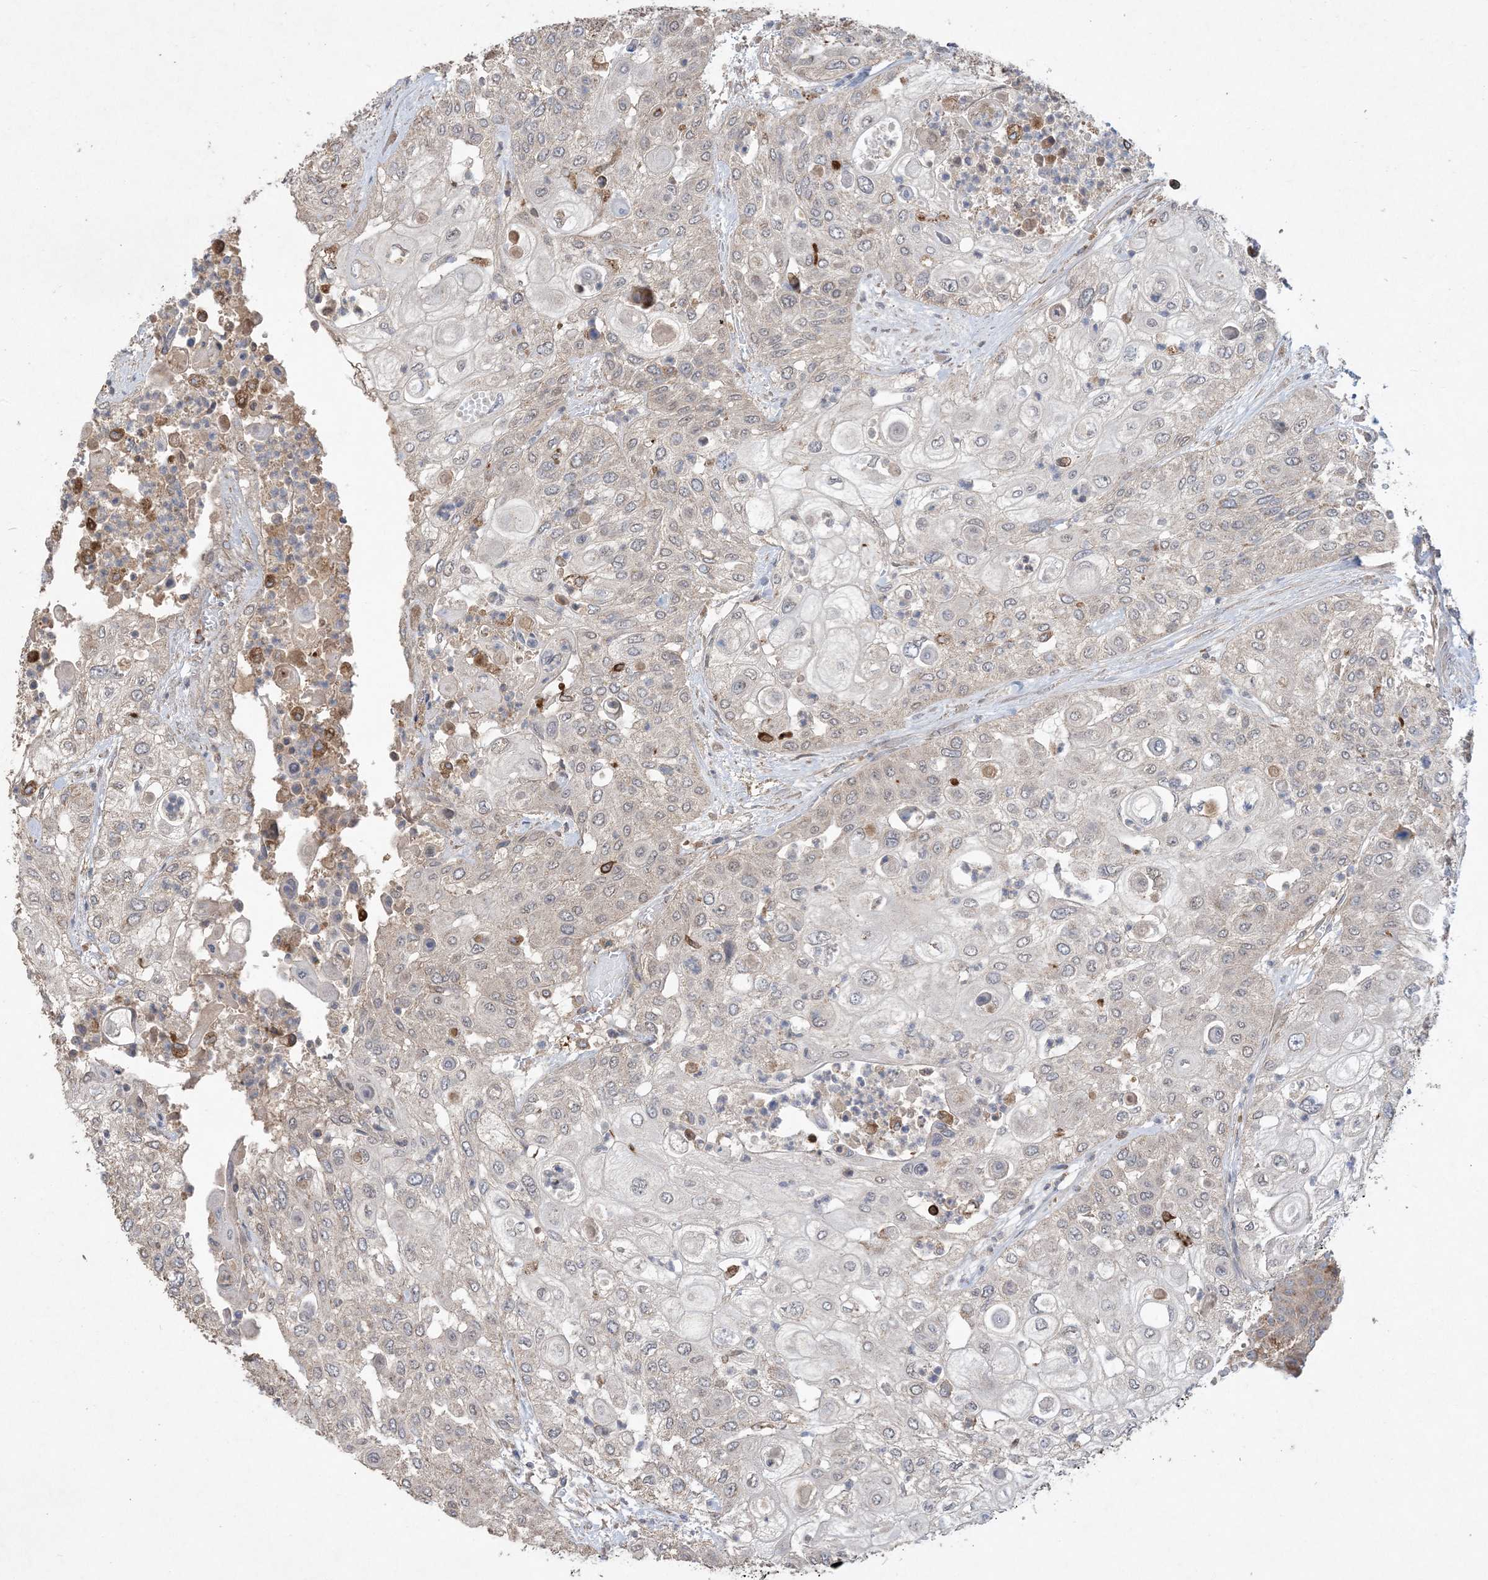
{"staining": {"intensity": "negative", "quantity": "none", "location": "none"}, "tissue": "urothelial cancer", "cell_type": "Tumor cells", "image_type": "cancer", "snomed": [{"axis": "morphology", "description": "Urothelial carcinoma, High grade"}, {"axis": "topography", "description": "Urinary bladder"}], "caption": "The image shows no significant expression in tumor cells of urothelial cancer.", "gene": "MASP2", "patient": {"sex": "female", "age": 79}}